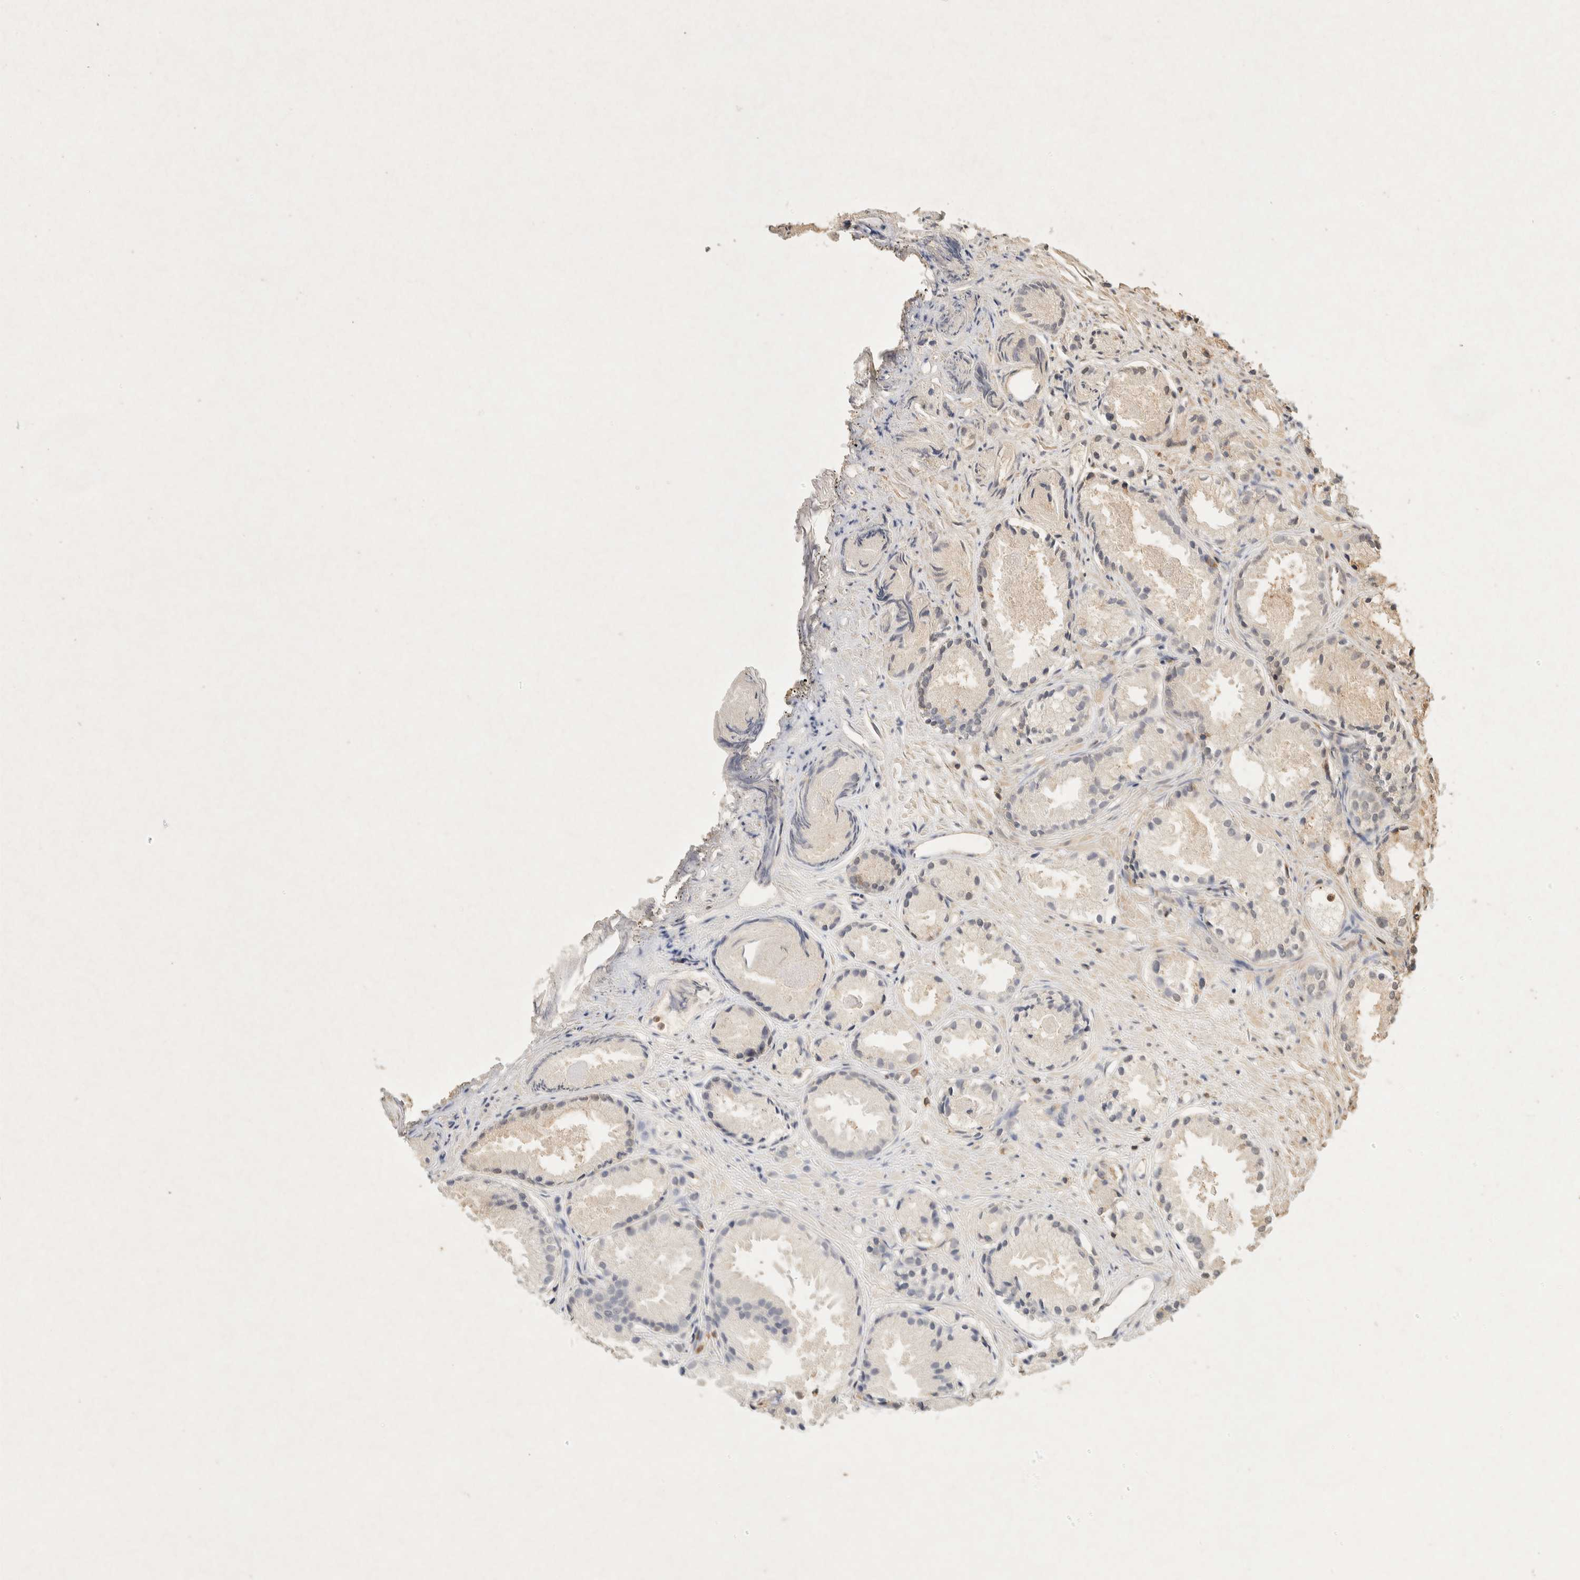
{"staining": {"intensity": "negative", "quantity": "none", "location": "none"}, "tissue": "prostate cancer", "cell_type": "Tumor cells", "image_type": "cancer", "snomed": [{"axis": "morphology", "description": "Adenocarcinoma, Low grade"}, {"axis": "topography", "description": "Prostate"}], "caption": "There is no significant expression in tumor cells of low-grade adenocarcinoma (prostate).", "gene": "RAC2", "patient": {"sex": "male", "age": 72}}